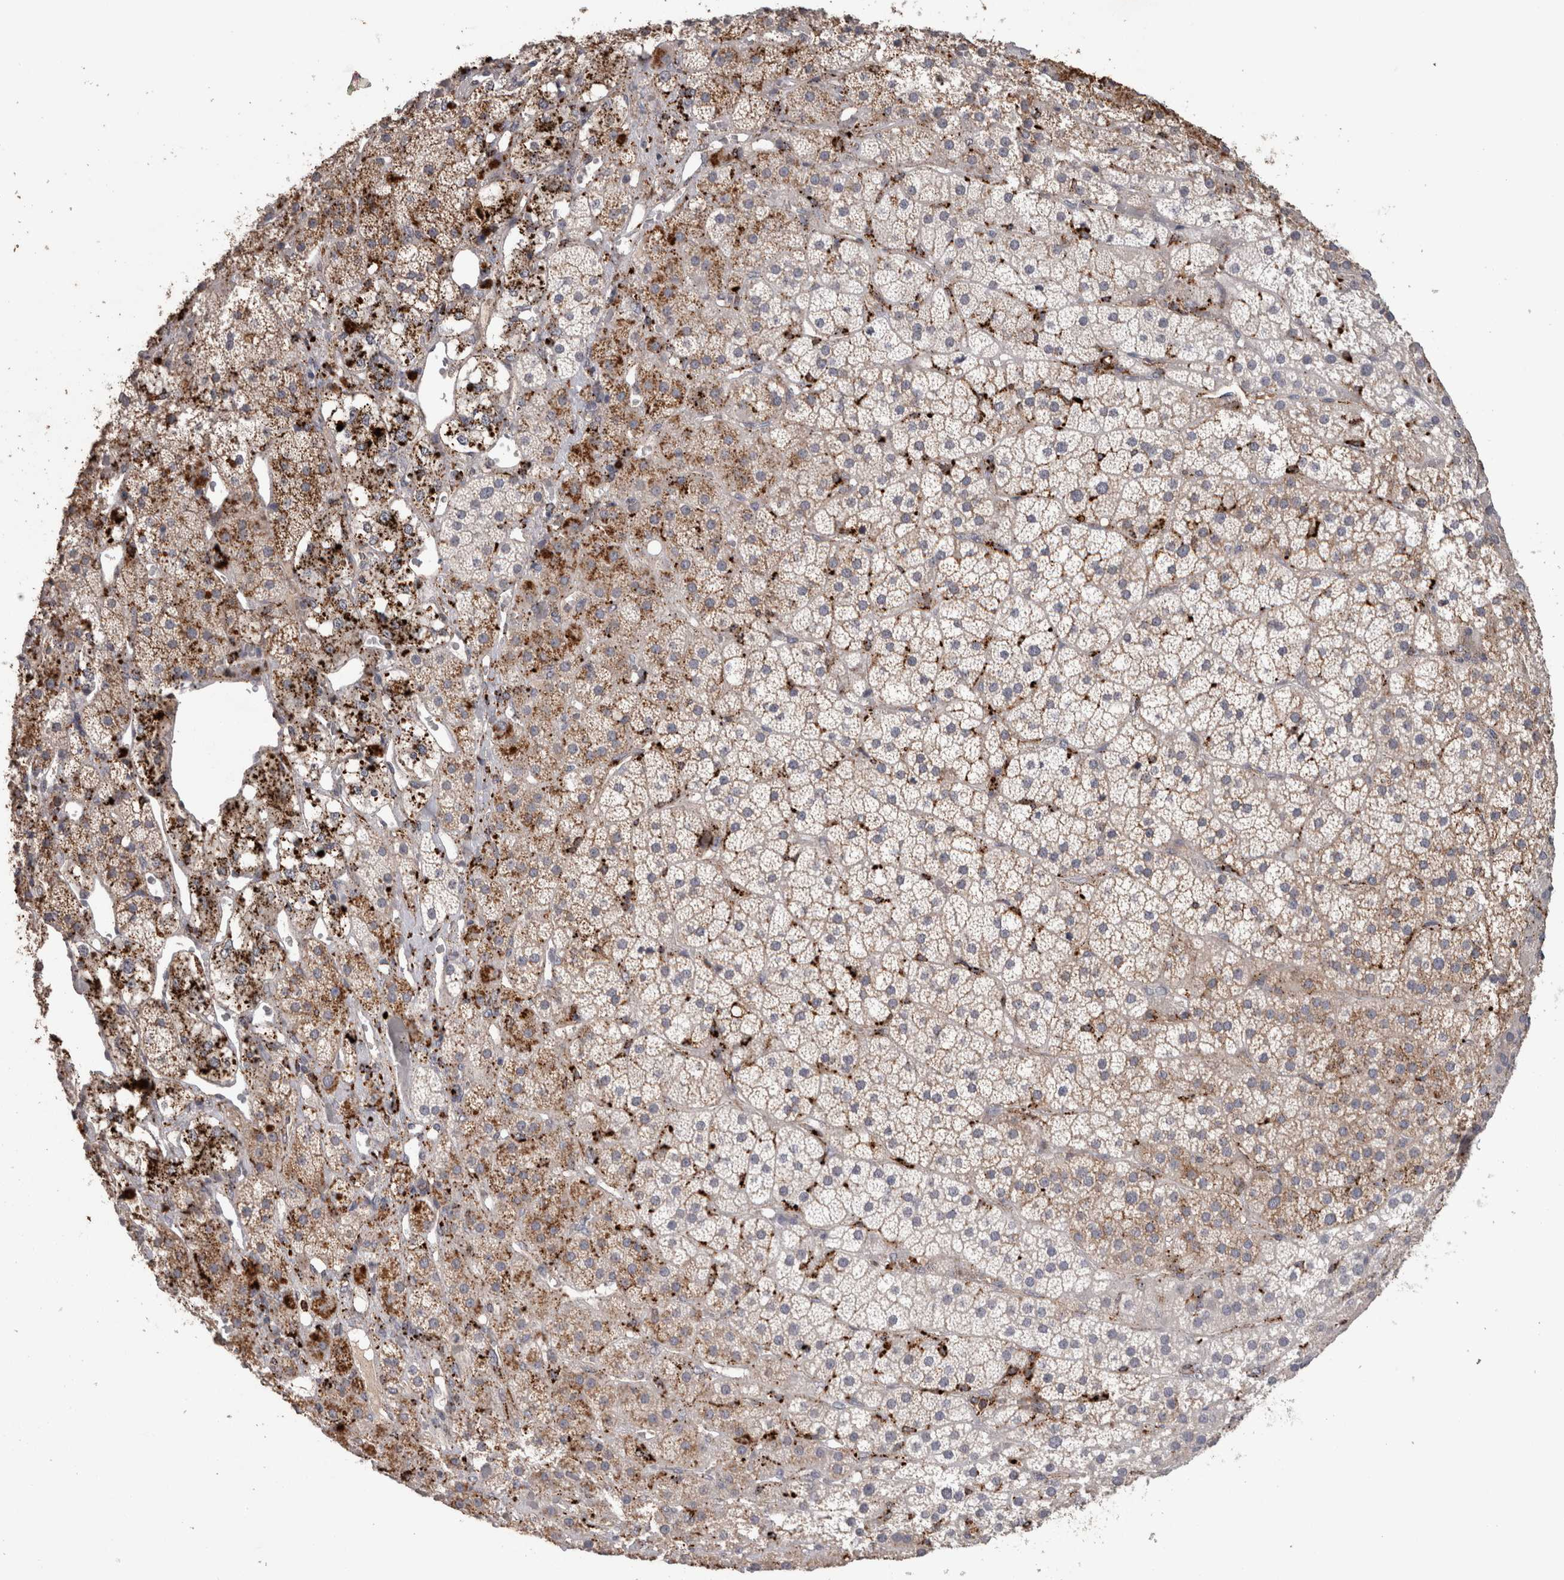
{"staining": {"intensity": "strong", "quantity": ">75%", "location": "cytoplasmic/membranous"}, "tissue": "adrenal gland", "cell_type": "Glandular cells", "image_type": "normal", "snomed": [{"axis": "morphology", "description": "Normal tissue, NOS"}, {"axis": "topography", "description": "Adrenal gland"}], "caption": "Glandular cells display high levels of strong cytoplasmic/membranous staining in approximately >75% of cells in unremarkable human adrenal gland.", "gene": "CTSZ", "patient": {"sex": "male", "age": 57}}